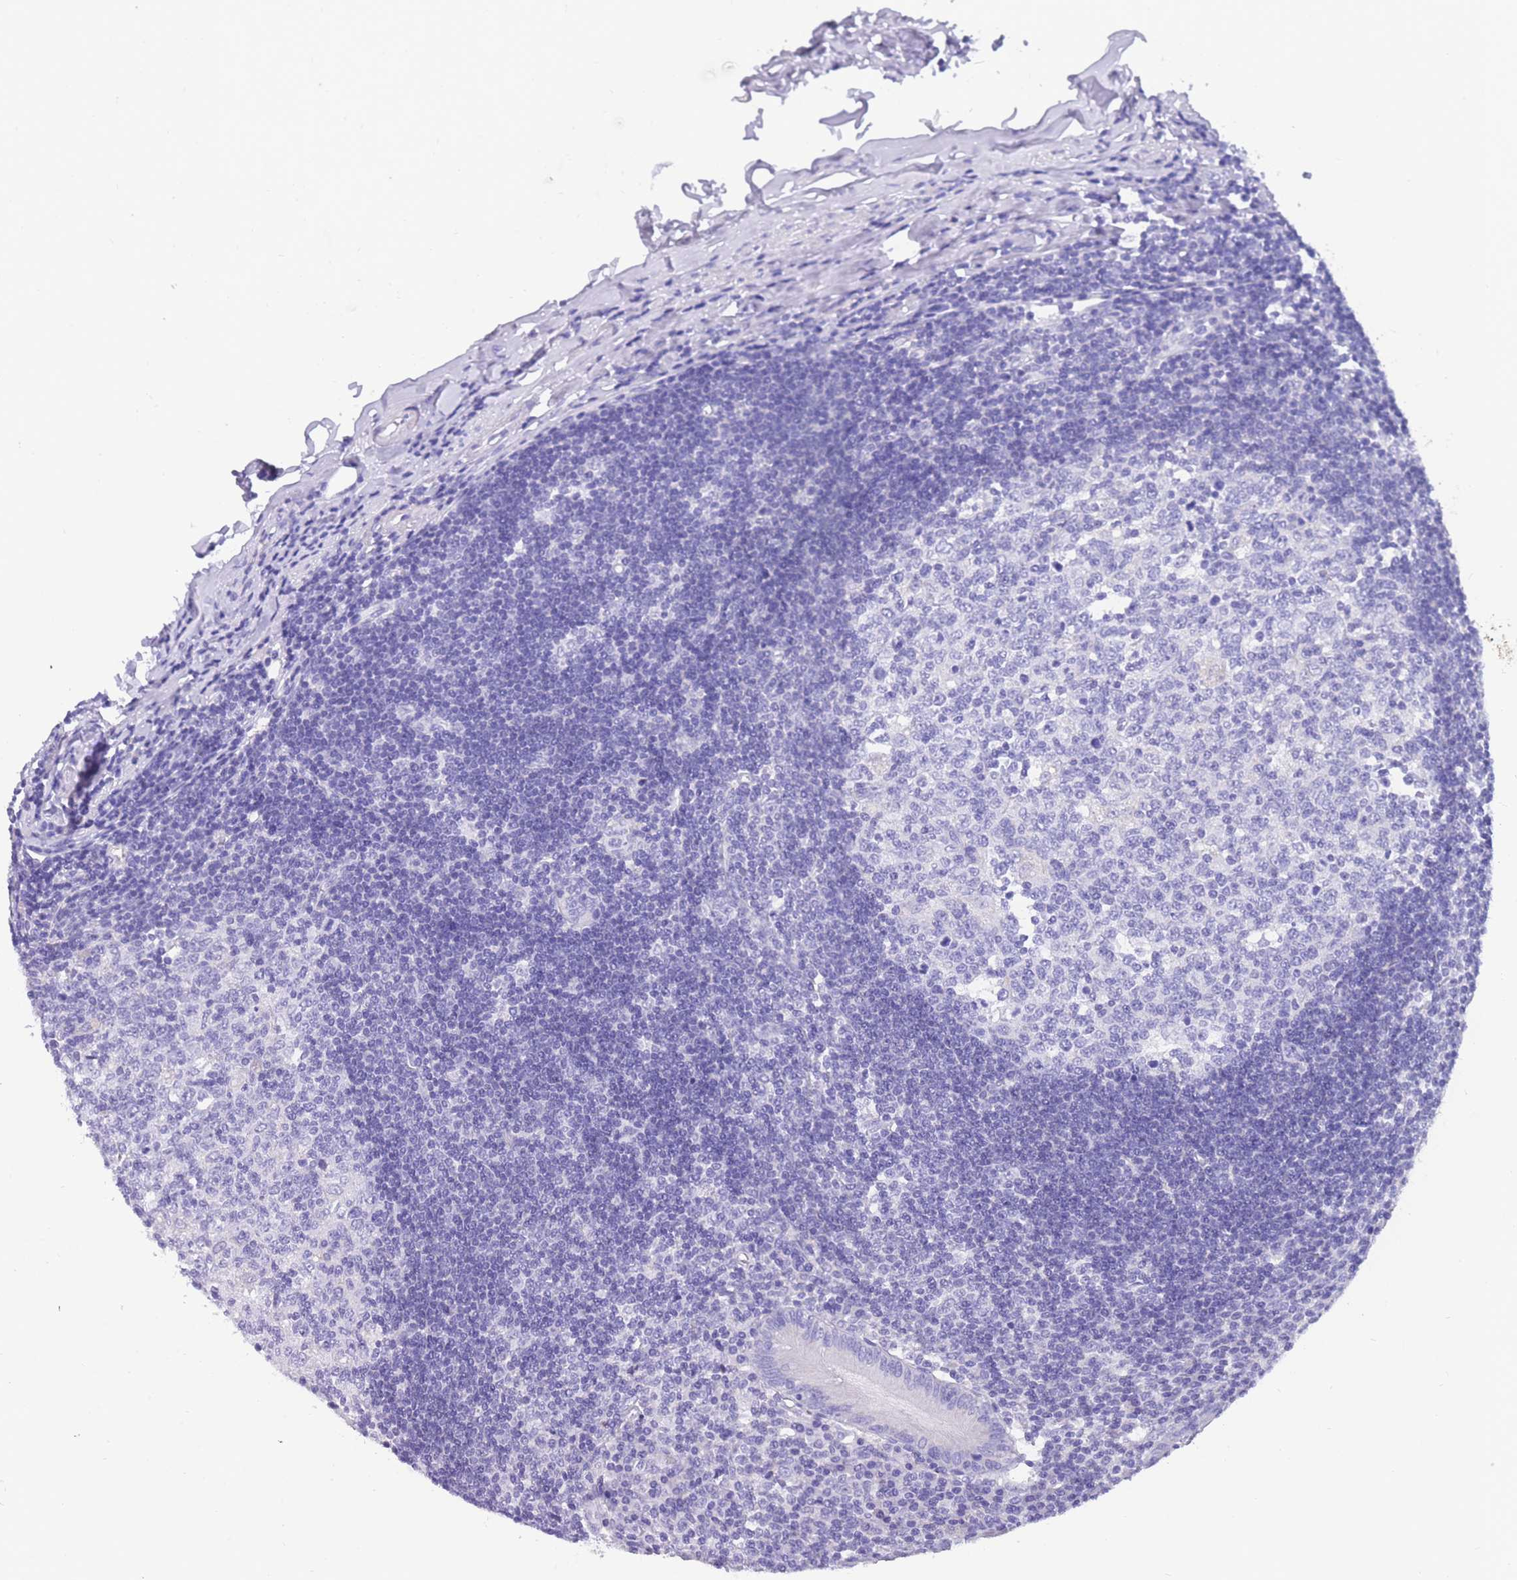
{"staining": {"intensity": "negative", "quantity": "none", "location": "none"}, "tissue": "appendix", "cell_type": "Glandular cells", "image_type": "normal", "snomed": [{"axis": "morphology", "description": "Normal tissue, NOS"}, {"axis": "topography", "description": "Appendix"}], "caption": "This is a photomicrograph of IHC staining of unremarkable appendix, which shows no staining in glandular cells. (Stains: DAB immunohistochemistry with hematoxylin counter stain, Microscopy: brightfield microscopy at high magnification).", "gene": "INTS2", "patient": {"sex": "female", "age": 54}}